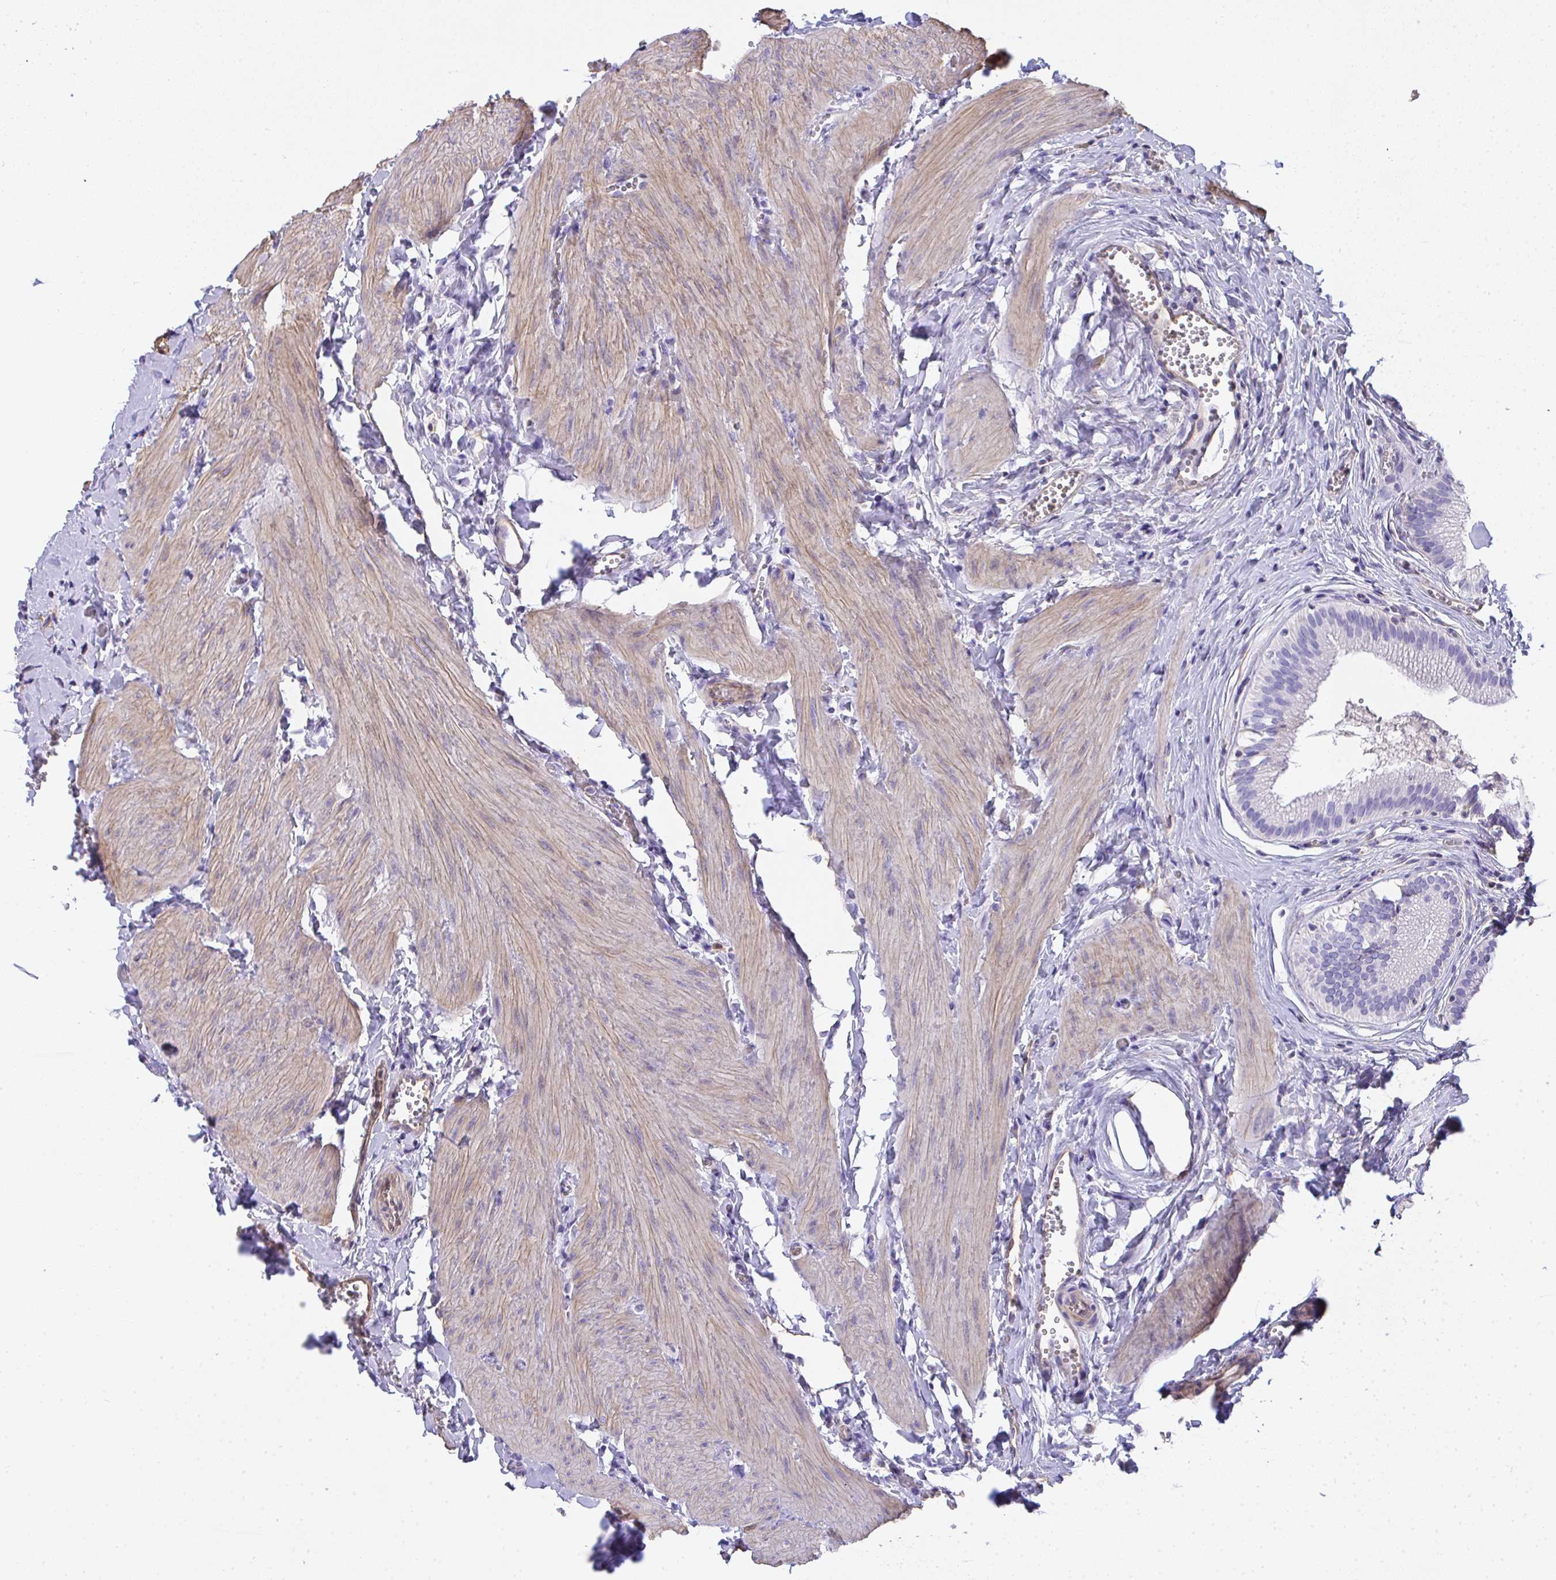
{"staining": {"intensity": "negative", "quantity": "none", "location": "none"}, "tissue": "gallbladder", "cell_type": "Glandular cells", "image_type": "normal", "snomed": [{"axis": "morphology", "description": "Normal tissue, NOS"}, {"axis": "topography", "description": "Gallbladder"}], "caption": "Immunohistochemistry (IHC) micrograph of benign gallbladder stained for a protein (brown), which reveals no positivity in glandular cells.", "gene": "TNFAIP8", "patient": {"sex": "male", "age": 17}}